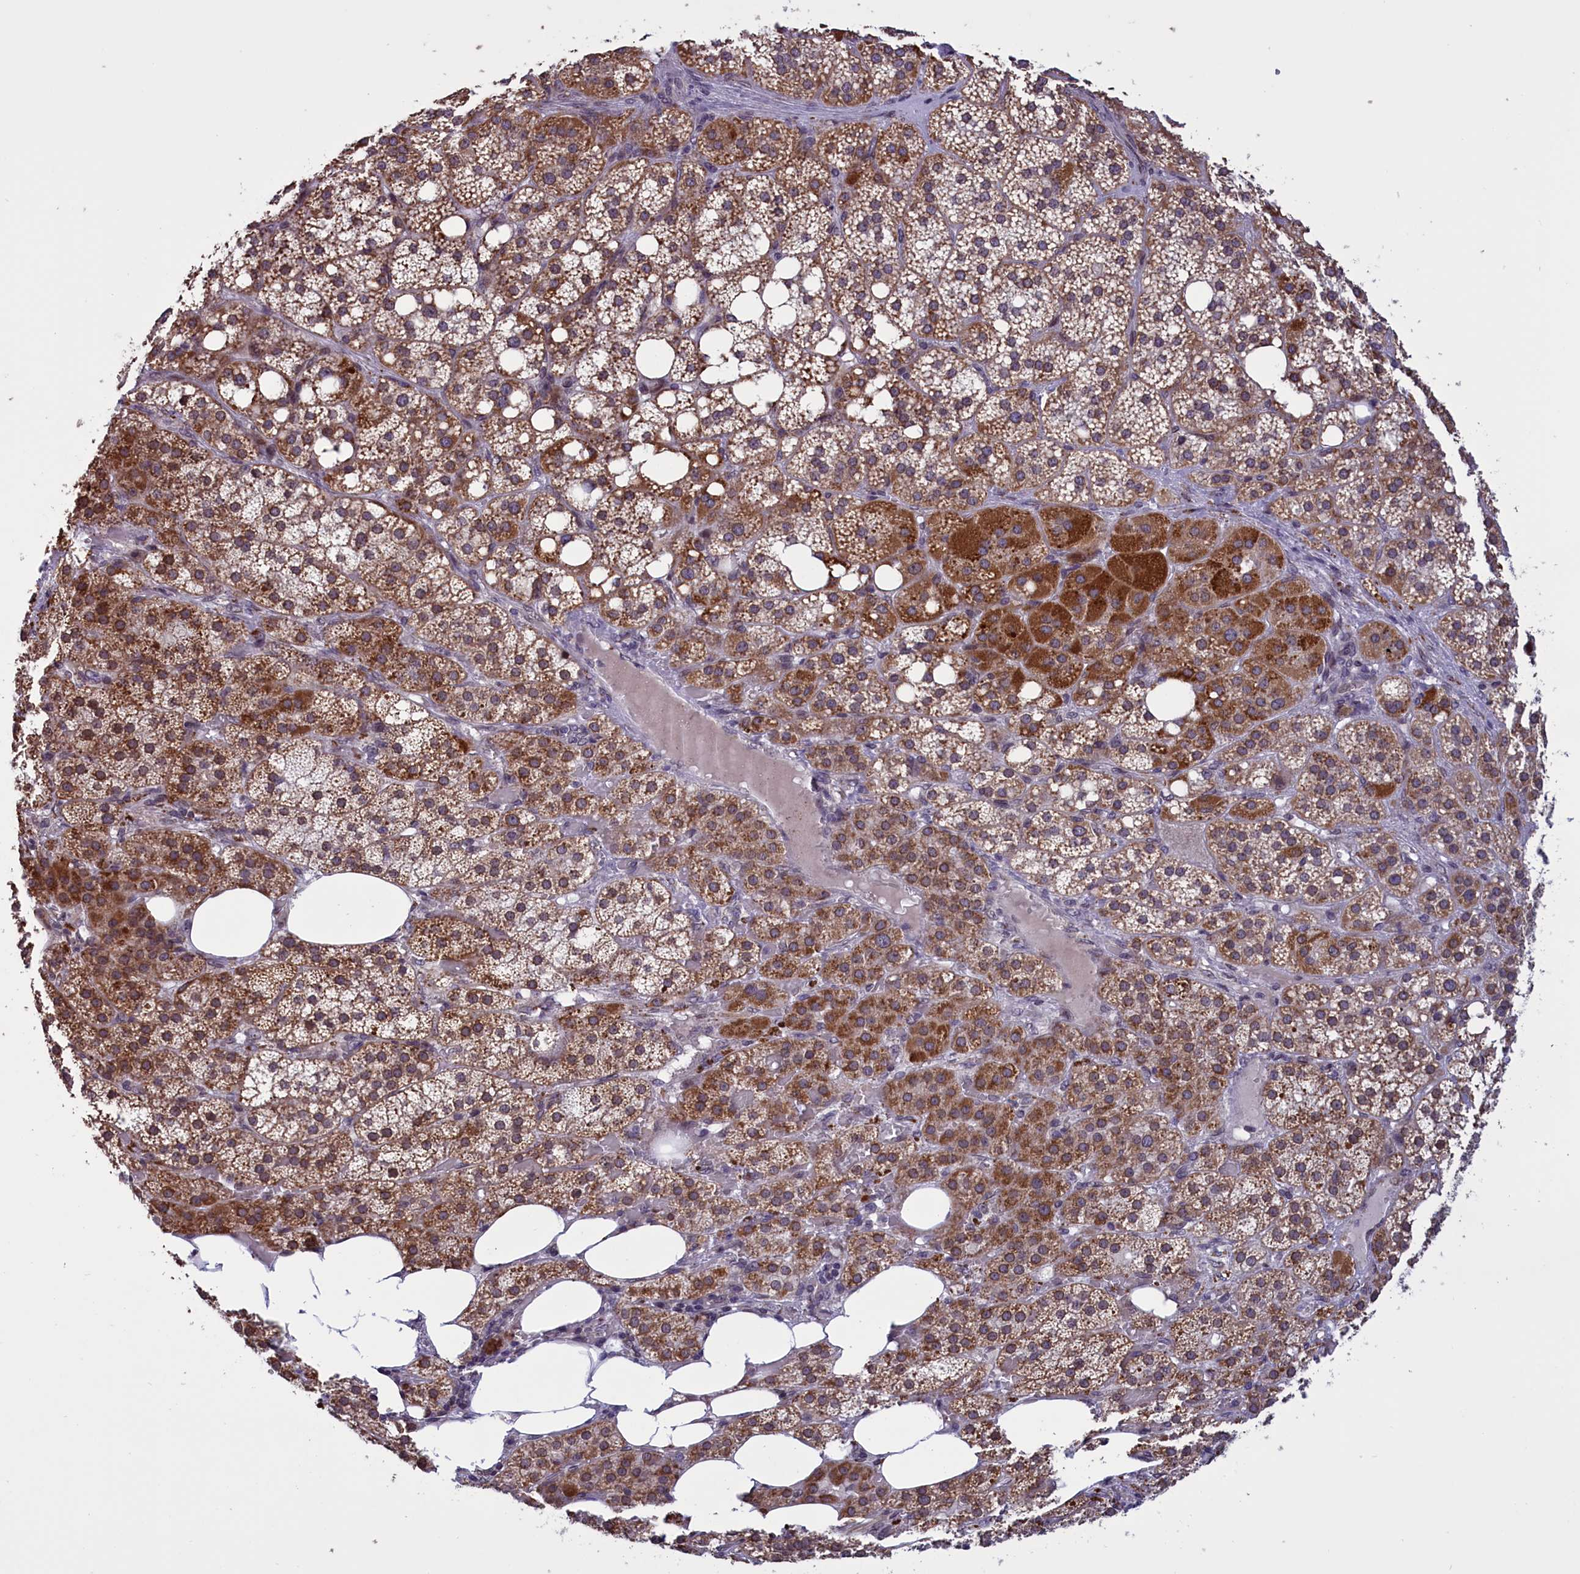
{"staining": {"intensity": "strong", "quantity": ">75%", "location": "cytoplasmic/membranous"}, "tissue": "adrenal gland", "cell_type": "Glandular cells", "image_type": "normal", "snomed": [{"axis": "morphology", "description": "Normal tissue, NOS"}, {"axis": "topography", "description": "Adrenal gland"}], "caption": "Strong cytoplasmic/membranous protein positivity is identified in approximately >75% of glandular cells in adrenal gland. The staining is performed using DAB (3,3'-diaminobenzidine) brown chromogen to label protein expression. The nuclei are counter-stained blue using hematoxylin.", "gene": "PARS2", "patient": {"sex": "female", "age": 59}}